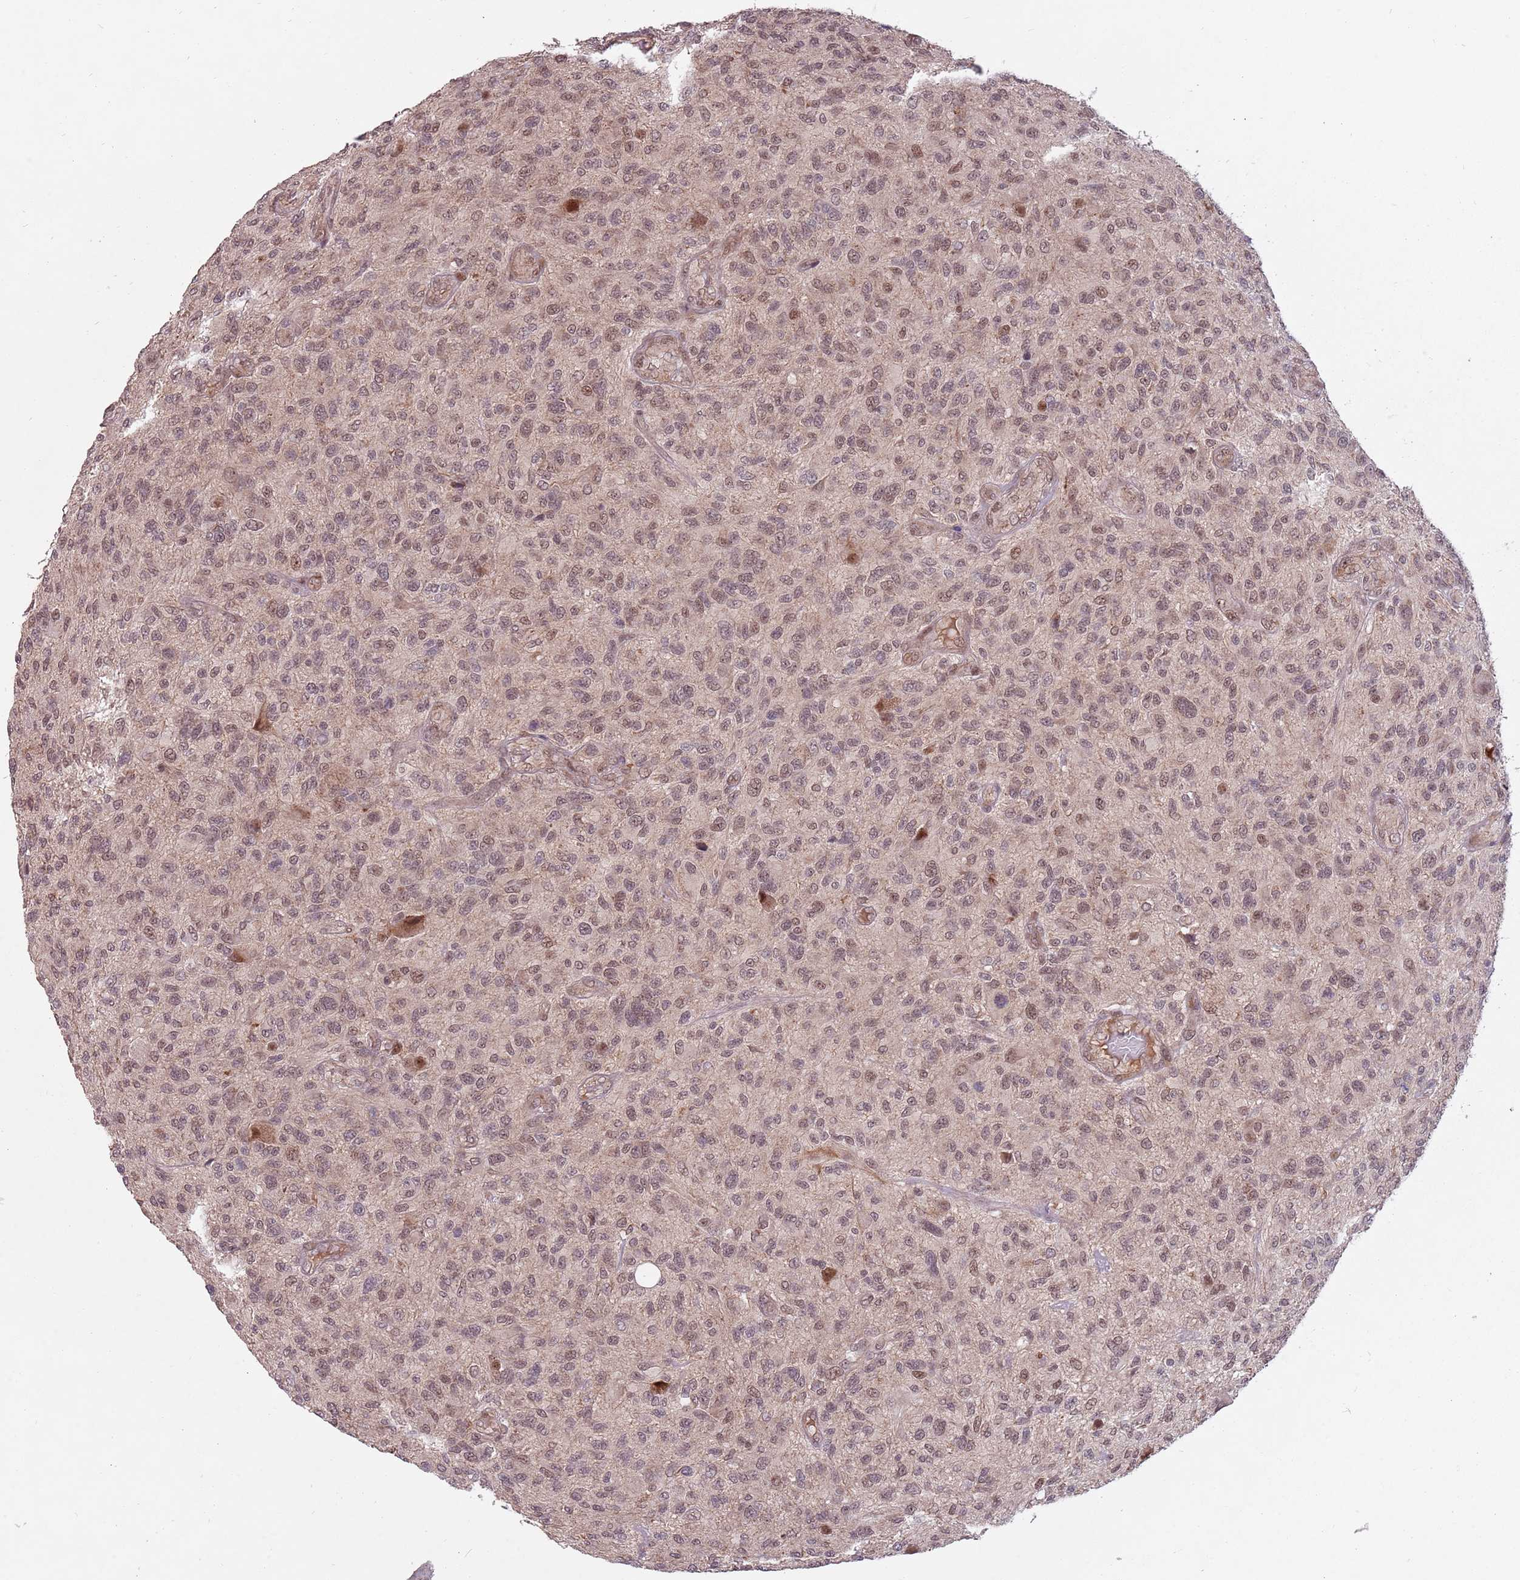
{"staining": {"intensity": "moderate", "quantity": "25%-75%", "location": "nuclear"}, "tissue": "glioma", "cell_type": "Tumor cells", "image_type": "cancer", "snomed": [{"axis": "morphology", "description": "Glioma, malignant, High grade"}, {"axis": "topography", "description": "Brain"}], "caption": "A photomicrograph of glioma stained for a protein displays moderate nuclear brown staining in tumor cells. Using DAB (3,3'-diaminobenzidine) (brown) and hematoxylin (blue) stains, captured at high magnification using brightfield microscopy.", "gene": "SUDS3", "patient": {"sex": "male", "age": 47}}